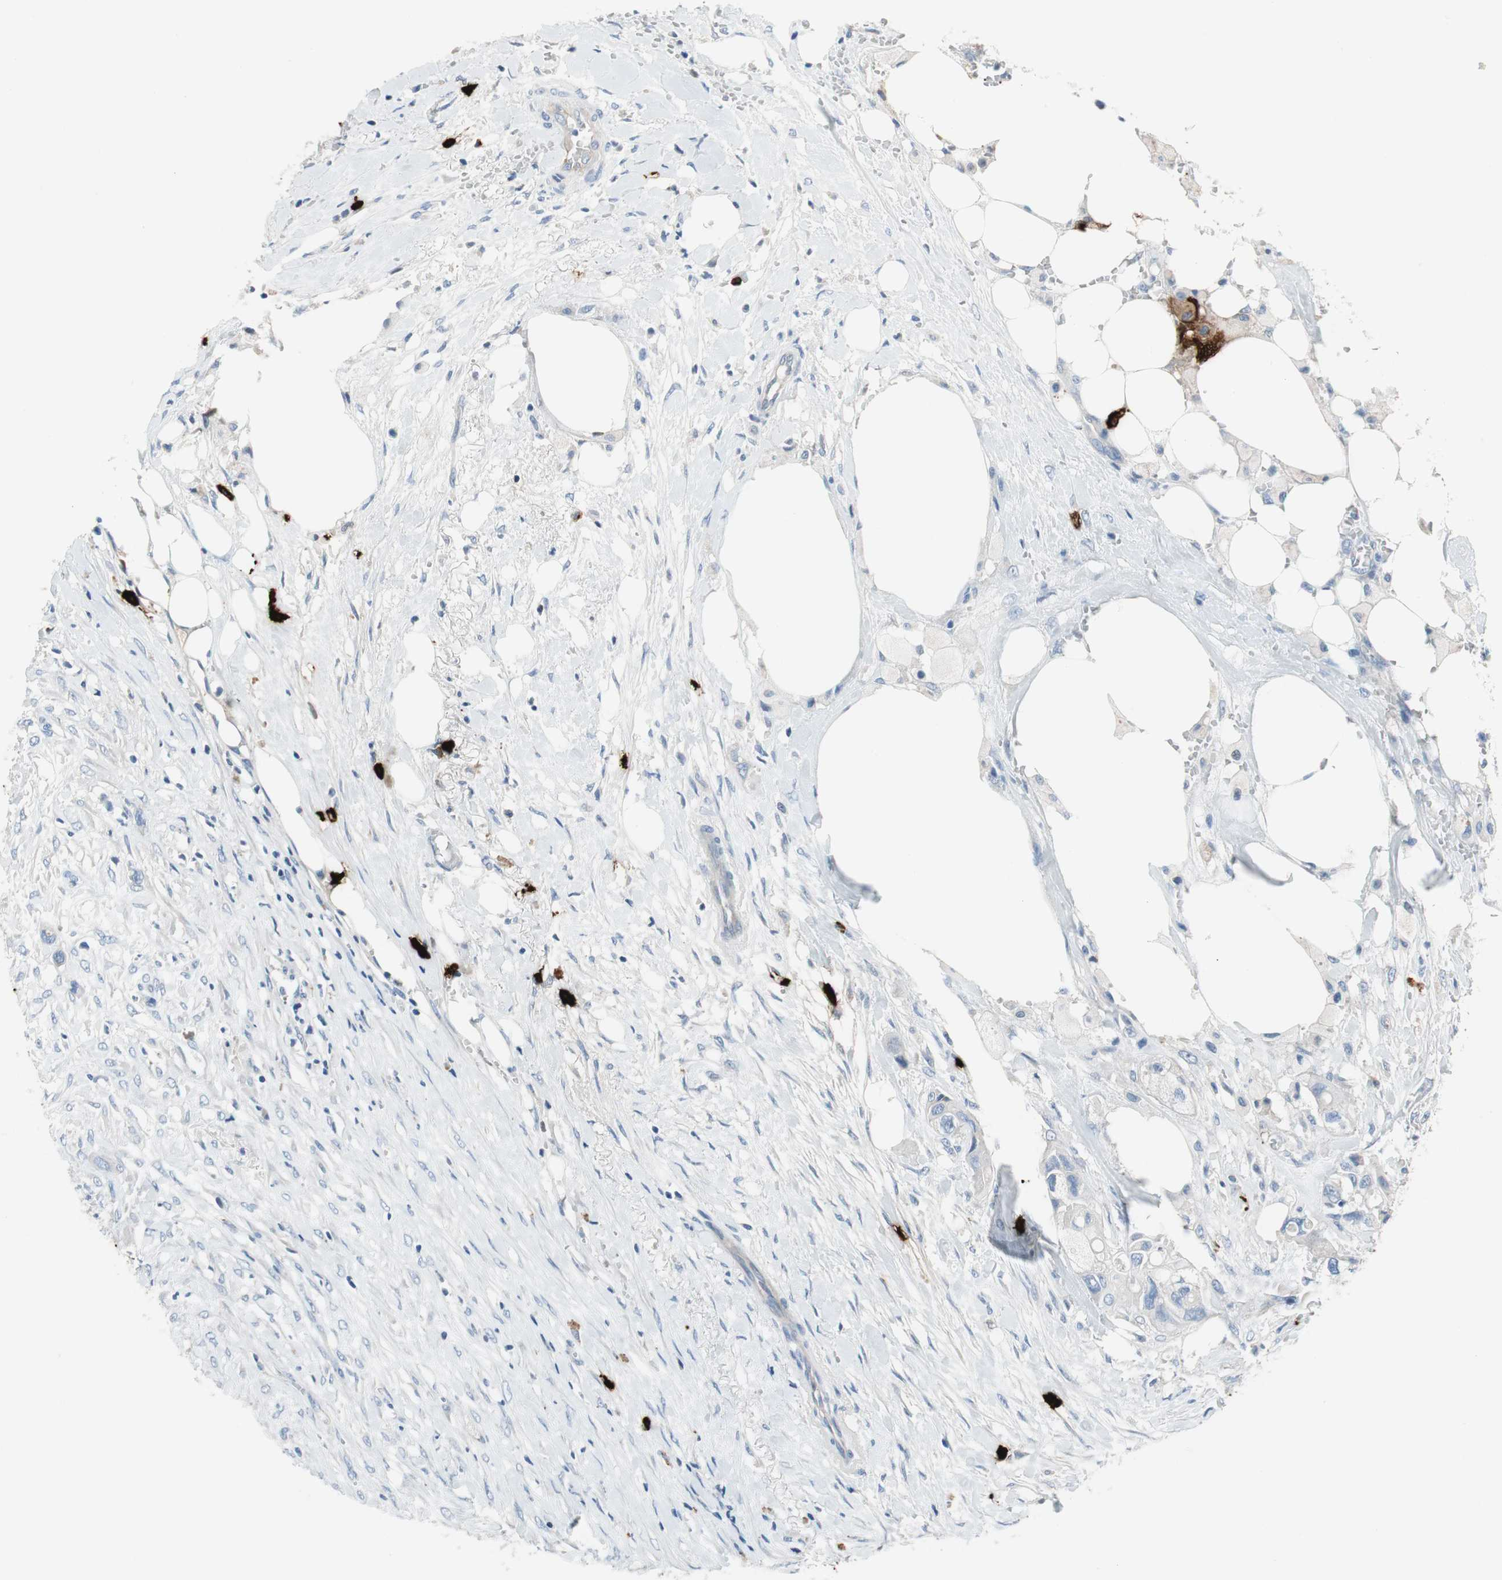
{"staining": {"intensity": "negative", "quantity": "none", "location": "none"}, "tissue": "colorectal cancer", "cell_type": "Tumor cells", "image_type": "cancer", "snomed": [{"axis": "morphology", "description": "Adenocarcinoma, NOS"}, {"axis": "topography", "description": "Colon"}], "caption": "Immunohistochemical staining of human colorectal adenocarcinoma exhibits no significant positivity in tumor cells.", "gene": "CPA3", "patient": {"sex": "female", "age": 57}}